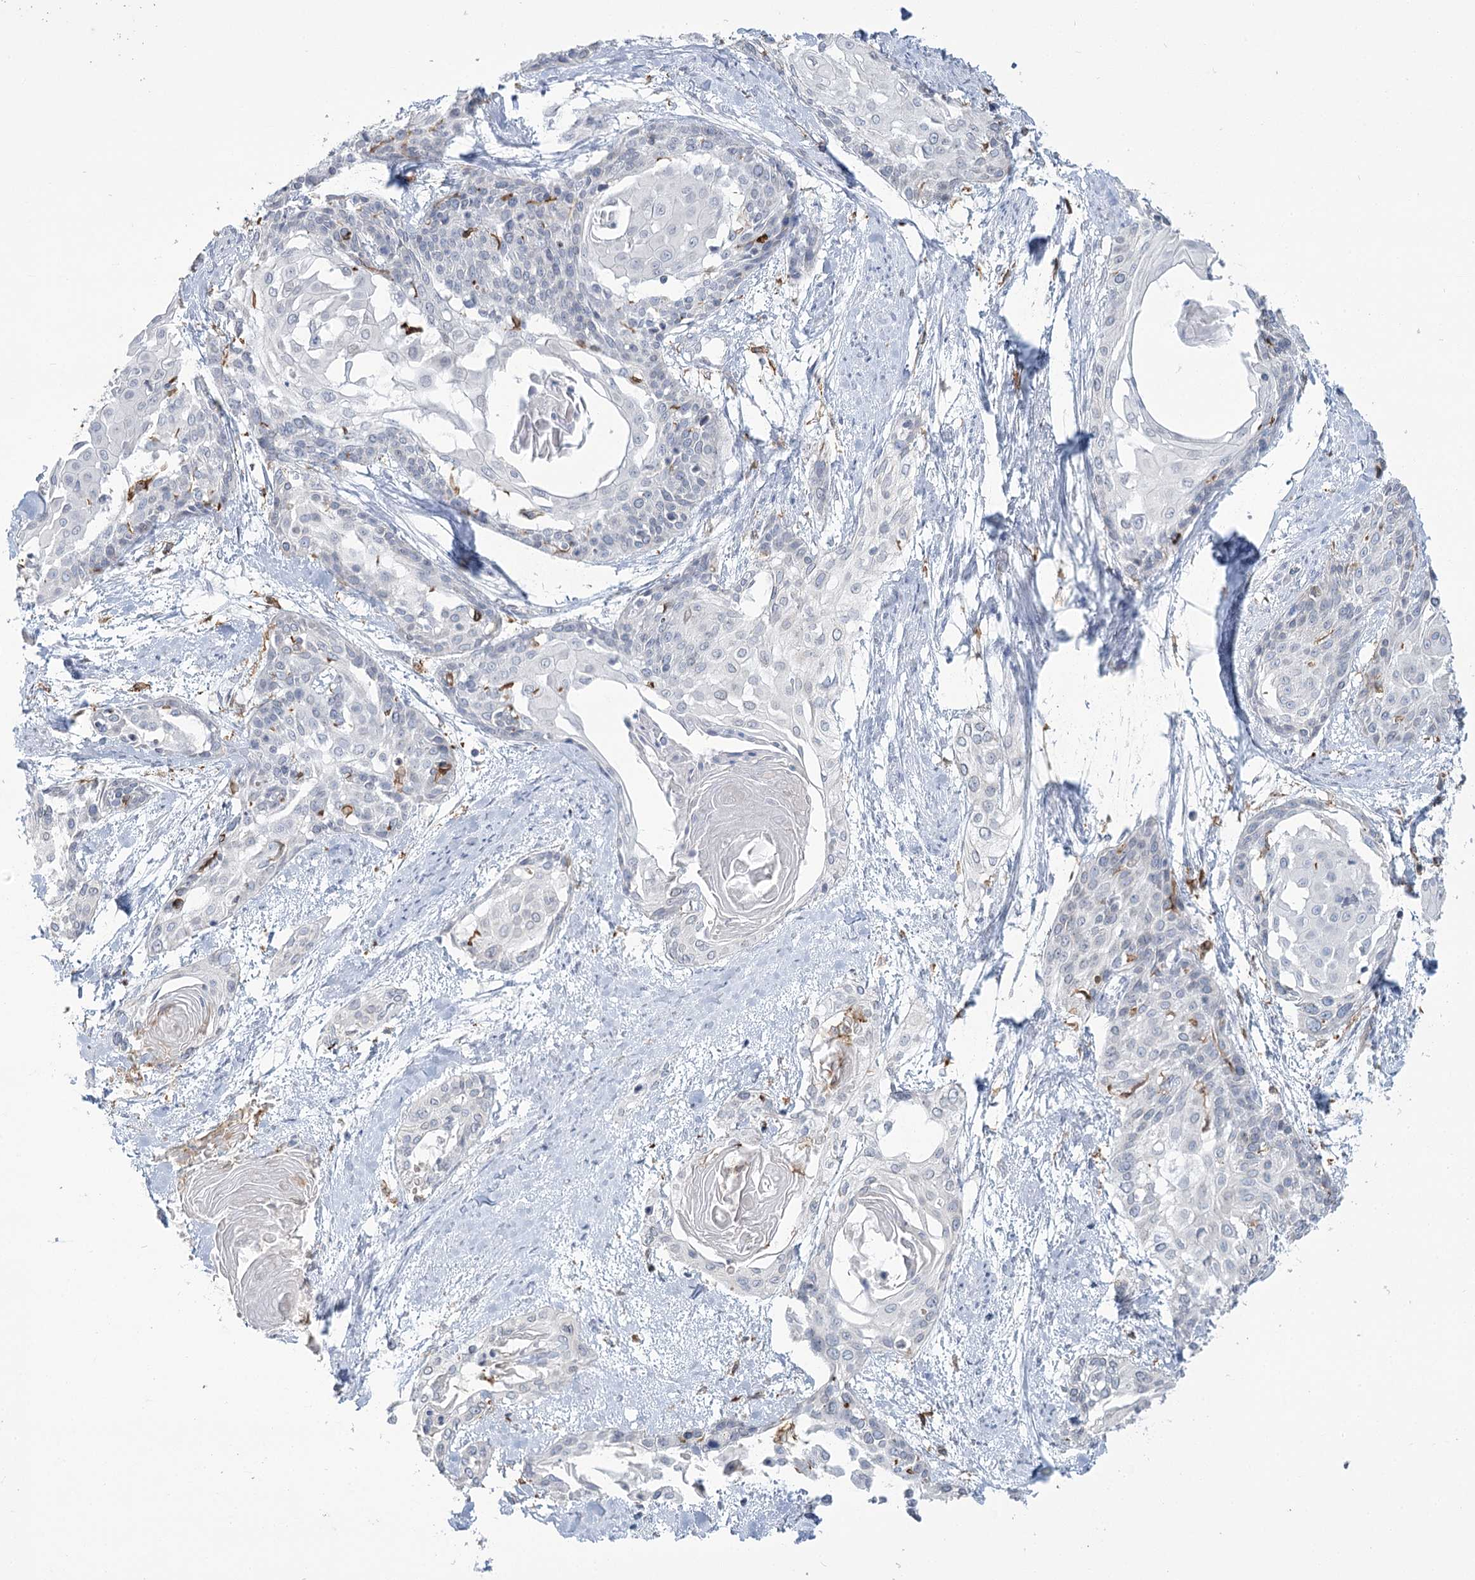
{"staining": {"intensity": "negative", "quantity": "none", "location": "none"}, "tissue": "cervical cancer", "cell_type": "Tumor cells", "image_type": "cancer", "snomed": [{"axis": "morphology", "description": "Squamous cell carcinoma, NOS"}, {"axis": "topography", "description": "Cervix"}], "caption": "Immunohistochemistry photomicrograph of neoplastic tissue: cervical squamous cell carcinoma stained with DAB displays no significant protein staining in tumor cells.", "gene": "C11orf1", "patient": {"sex": "female", "age": 57}}